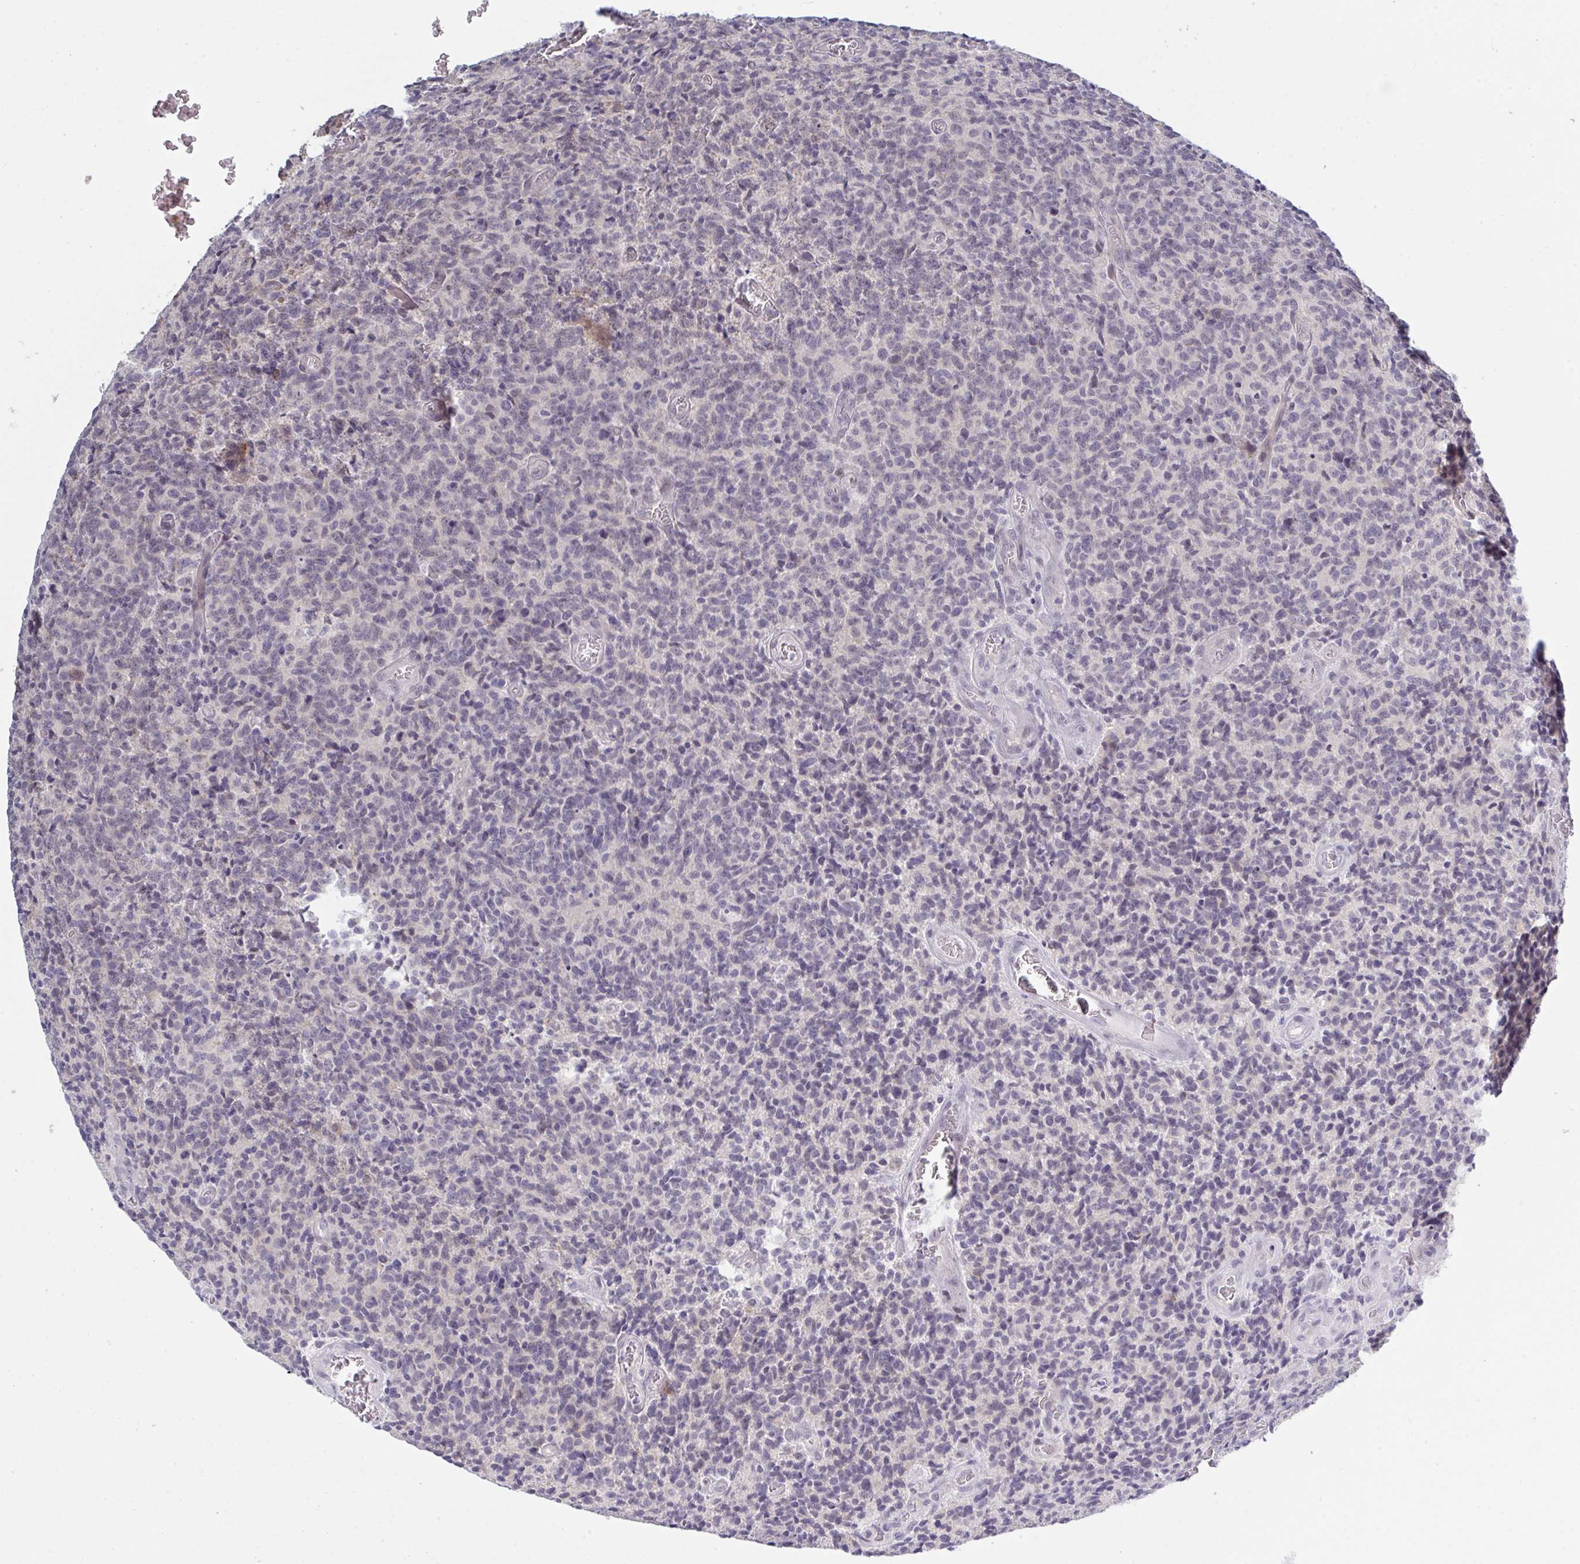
{"staining": {"intensity": "negative", "quantity": "none", "location": "none"}, "tissue": "glioma", "cell_type": "Tumor cells", "image_type": "cancer", "snomed": [{"axis": "morphology", "description": "Glioma, malignant, High grade"}, {"axis": "topography", "description": "Brain"}], "caption": "There is no significant positivity in tumor cells of malignant high-grade glioma.", "gene": "ZNF784", "patient": {"sex": "male", "age": 76}}